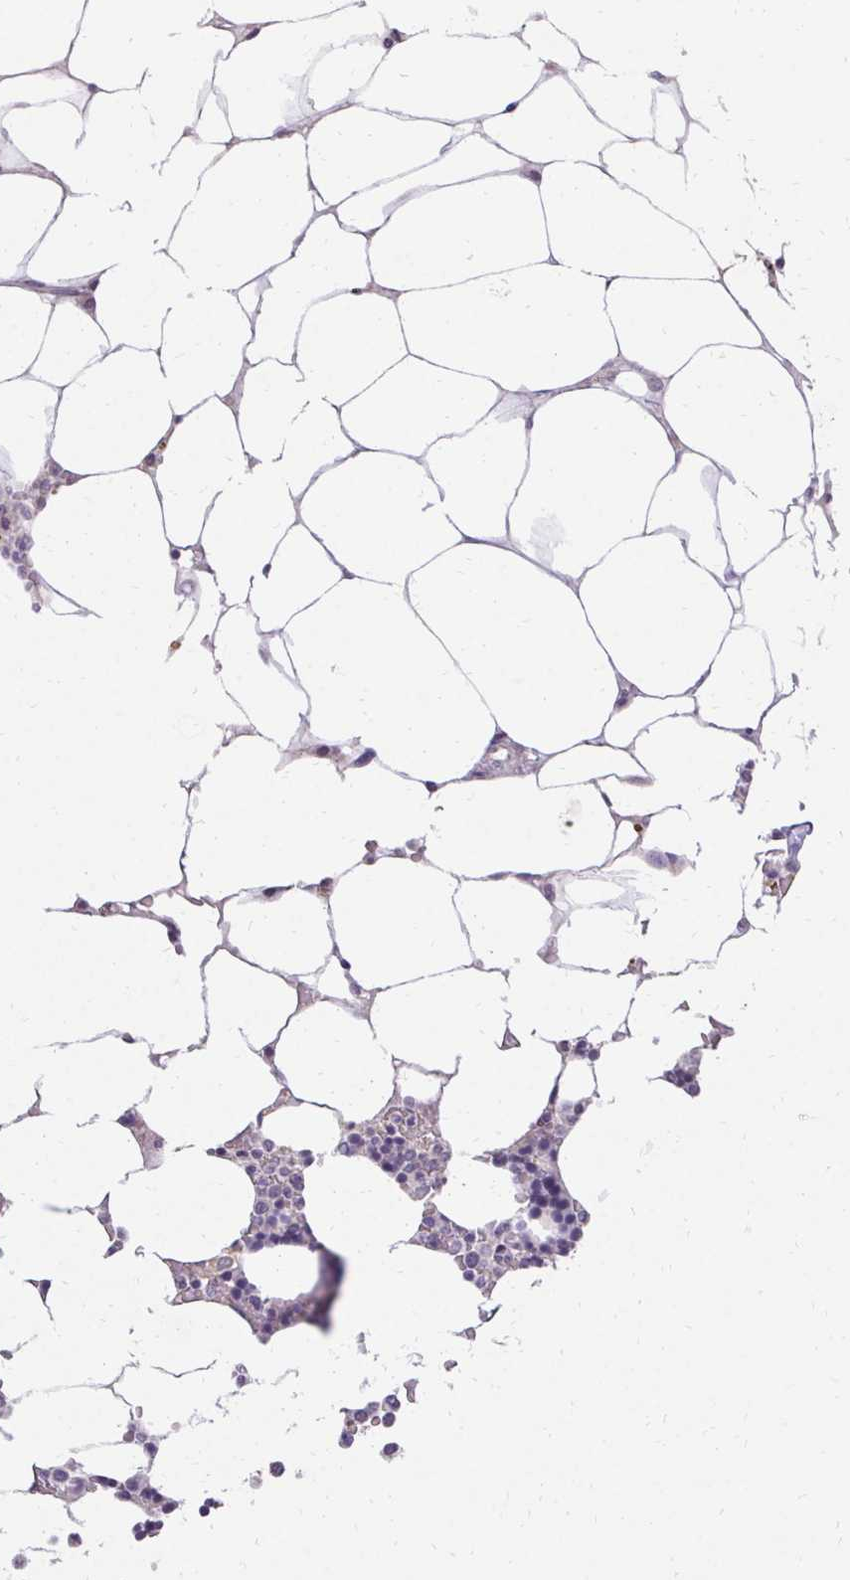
{"staining": {"intensity": "negative", "quantity": "none", "location": "none"}, "tissue": "bone marrow", "cell_type": "Hematopoietic cells", "image_type": "normal", "snomed": [{"axis": "morphology", "description": "Normal tissue, NOS"}, {"axis": "topography", "description": "Bone marrow"}], "caption": "DAB (3,3'-diaminobenzidine) immunohistochemical staining of benign human bone marrow demonstrates no significant staining in hematopoietic cells. (DAB immunohistochemistry (IHC) with hematoxylin counter stain).", "gene": "HSD17B3", "patient": {"sex": "male", "age": 64}}